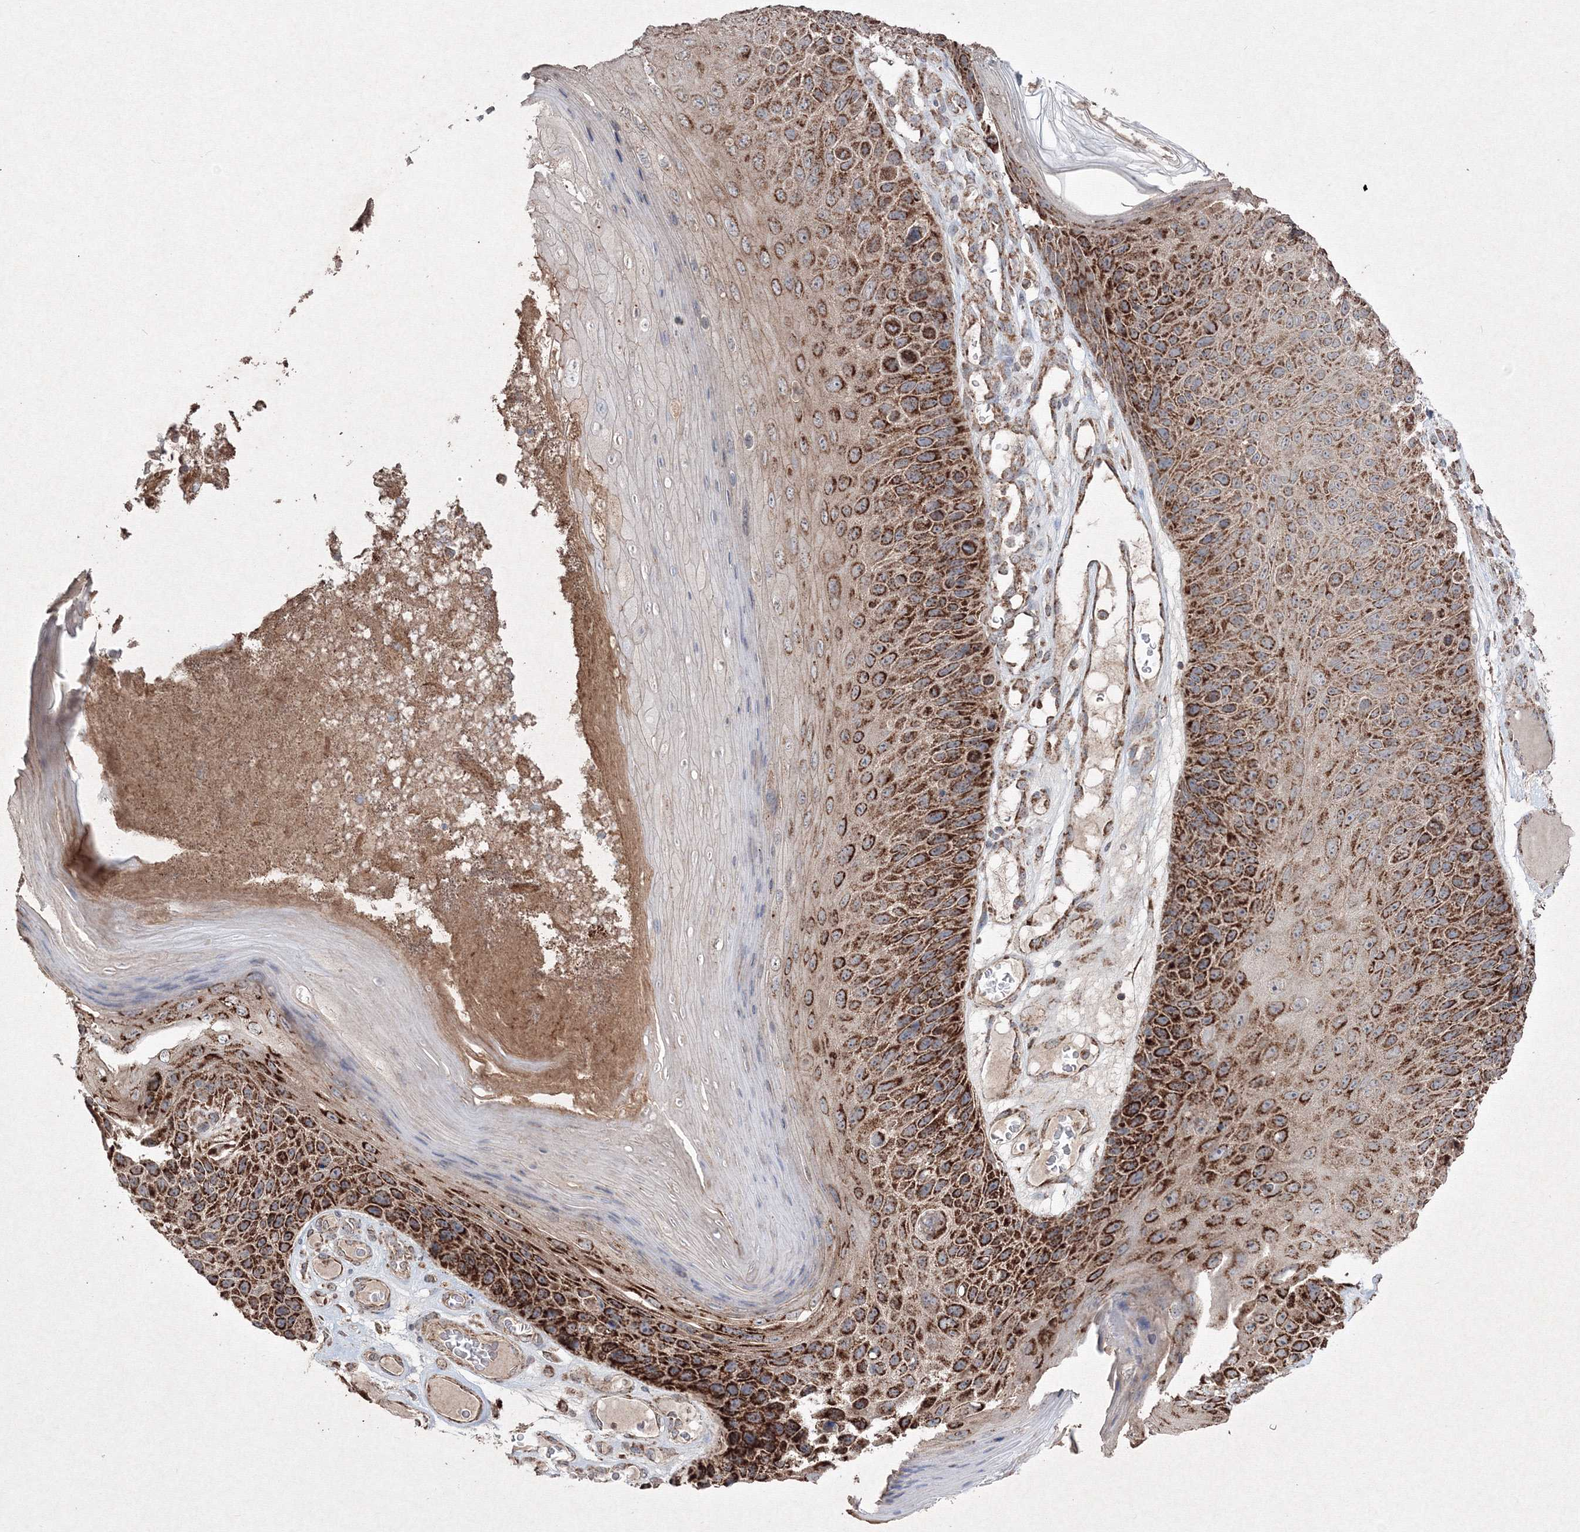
{"staining": {"intensity": "strong", "quantity": "25%-75%", "location": "cytoplasmic/membranous"}, "tissue": "skin cancer", "cell_type": "Tumor cells", "image_type": "cancer", "snomed": [{"axis": "morphology", "description": "Squamous cell carcinoma, NOS"}, {"axis": "topography", "description": "Skin"}], "caption": "A photomicrograph of human squamous cell carcinoma (skin) stained for a protein exhibits strong cytoplasmic/membranous brown staining in tumor cells.", "gene": "GRSF1", "patient": {"sex": "female", "age": 88}}